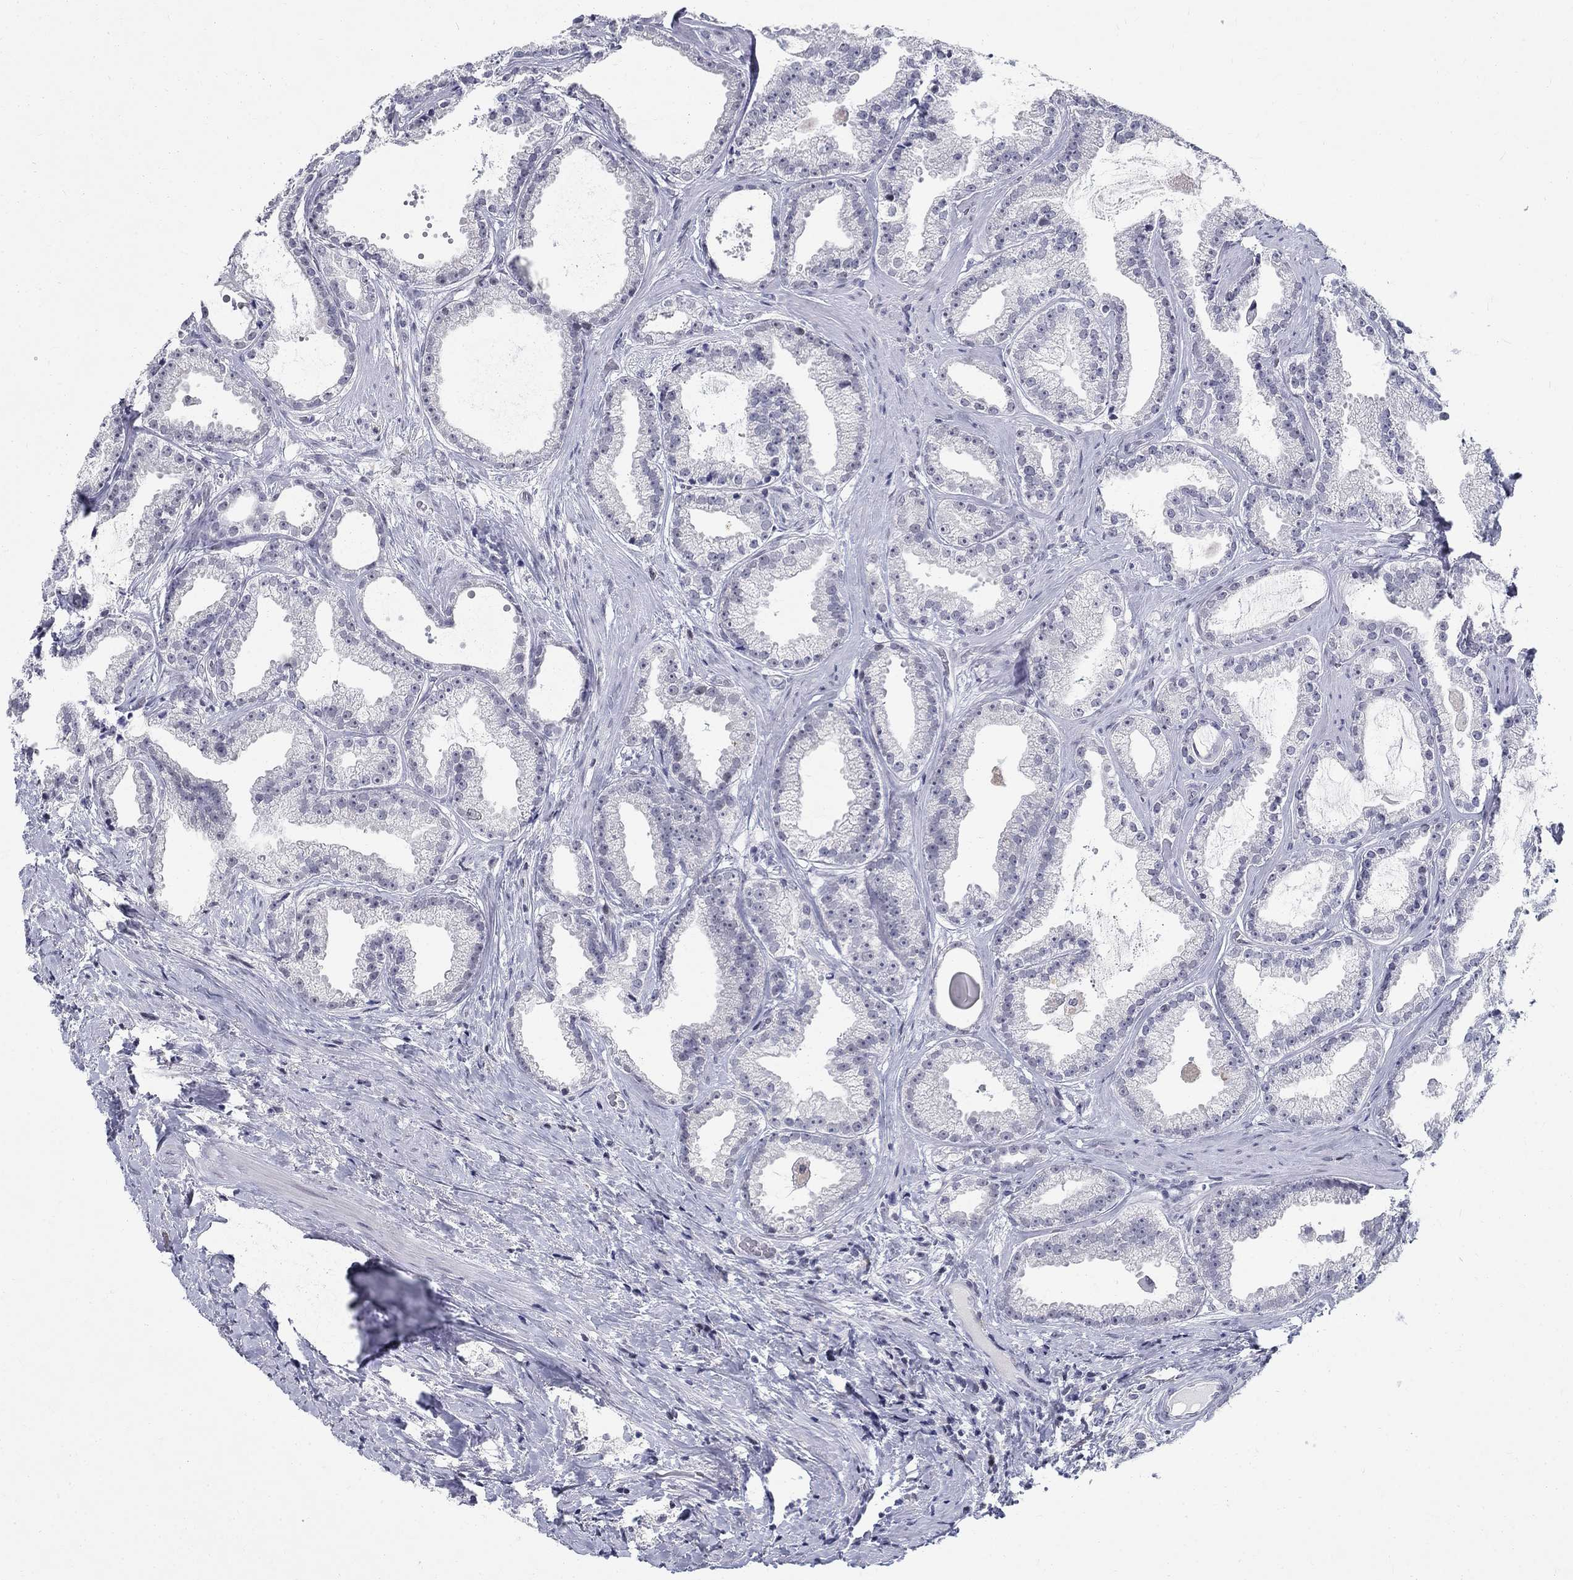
{"staining": {"intensity": "negative", "quantity": "none", "location": "none"}, "tissue": "prostate cancer", "cell_type": "Tumor cells", "image_type": "cancer", "snomed": [{"axis": "morphology", "description": "Adenocarcinoma, NOS"}, {"axis": "morphology", "description": "Adenocarcinoma, High grade"}, {"axis": "topography", "description": "Prostate"}], "caption": "Immunohistochemical staining of prostate cancer demonstrates no significant staining in tumor cells. (Stains: DAB immunohistochemistry (IHC) with hematoxylin counter stain, Microscopy: brightfield microscopy at high magnification).", "gene": "BHLHE22", "patient": {"sex": "male", "age": 64}}